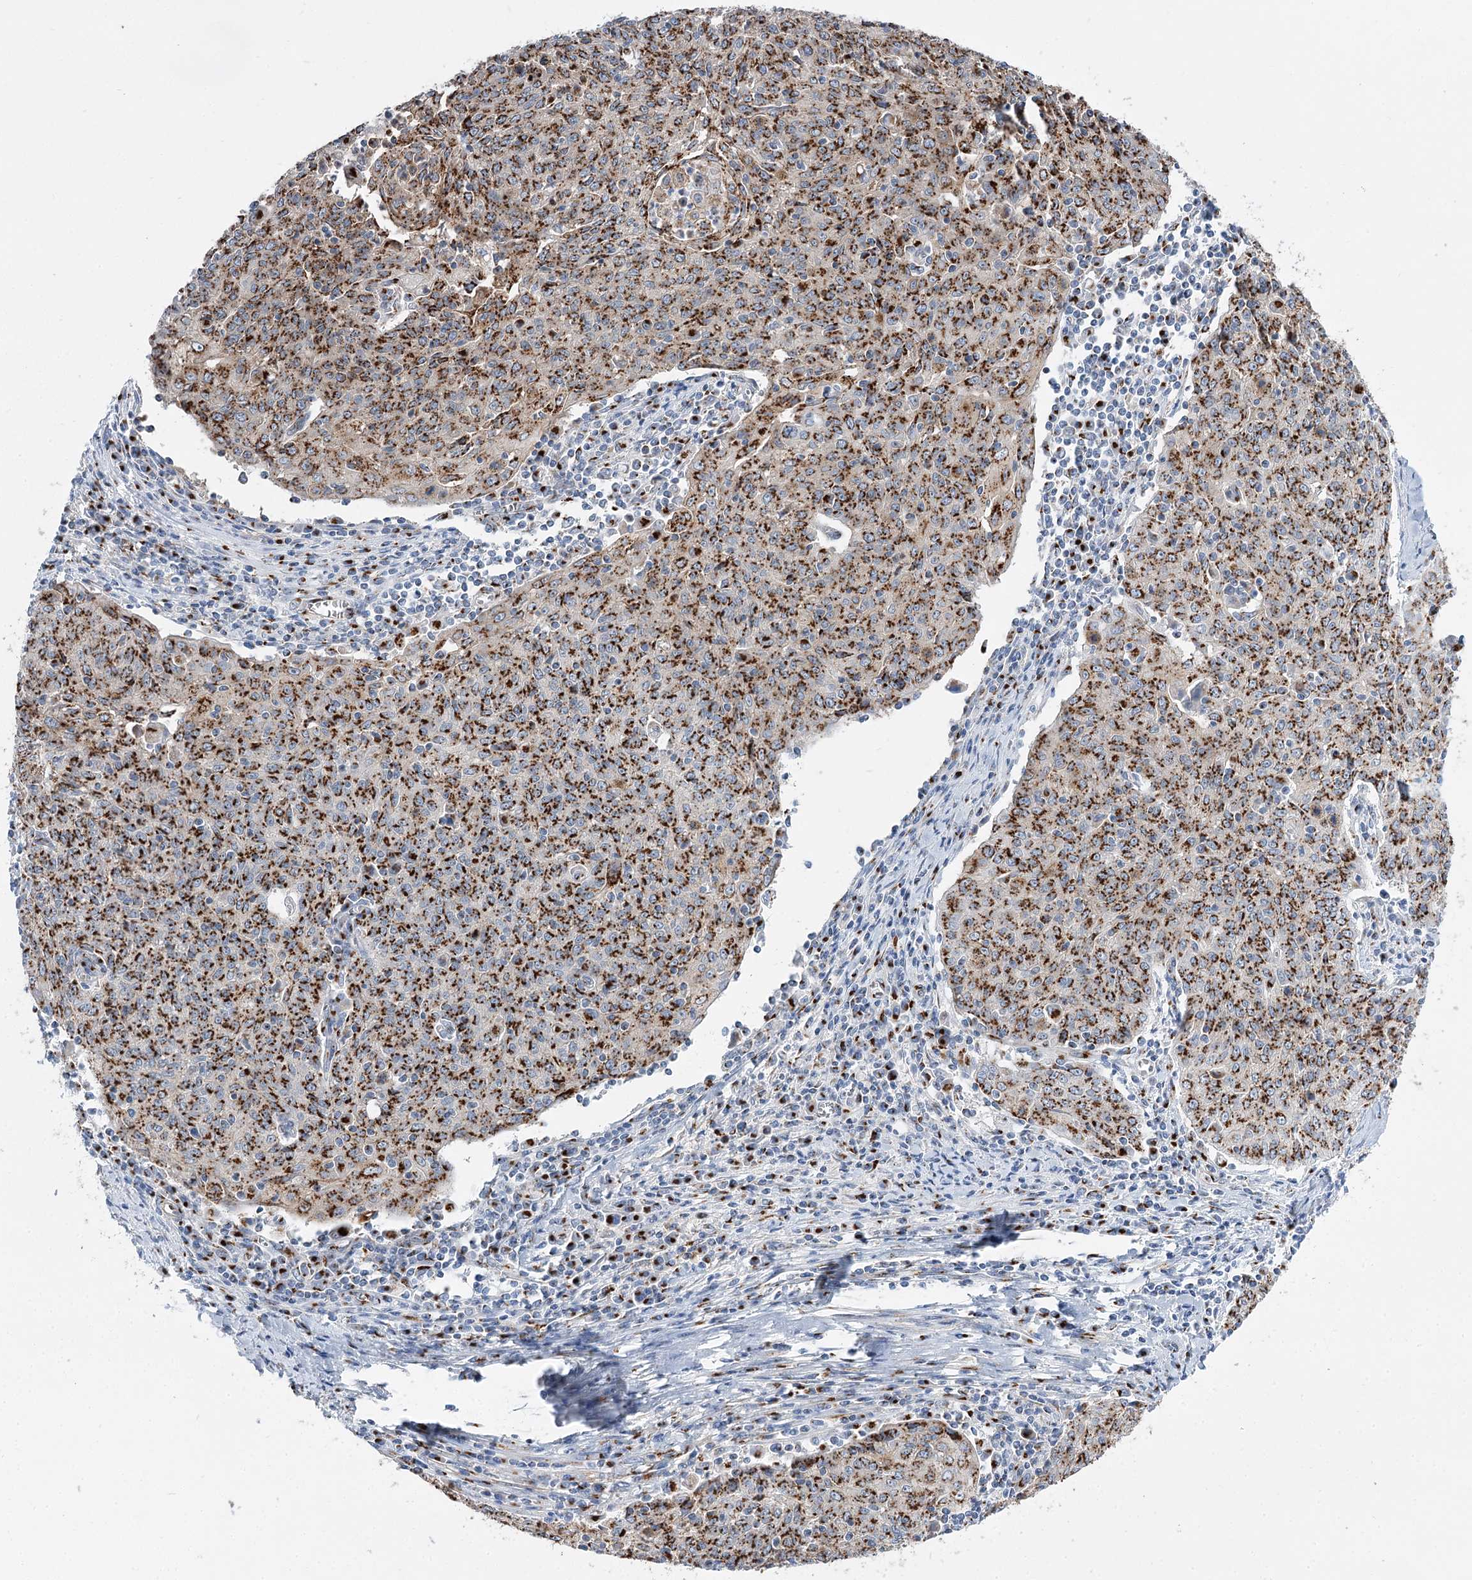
{"staining": {"intensity": "strong", "quantity": ">75%", "location": "cytoplasmic/membranous"}, "tissue": "cervical cancer", "cell_type": "Tumor cells", "image_type": "cancer", "snomed": [{"axis": "morphology", "description": "Squamous cell carcinoma, NOS"}, {"axis": "topography", "description": "Cervix"}], "caption": "Tumor cells reveal strong cytoplasmic/membranous positivity in about >75% of cells in cervical cancer (squamous cell carcinoma).", "gene": "TMEM165", "patient": {"sex": "female", "age": 48}}